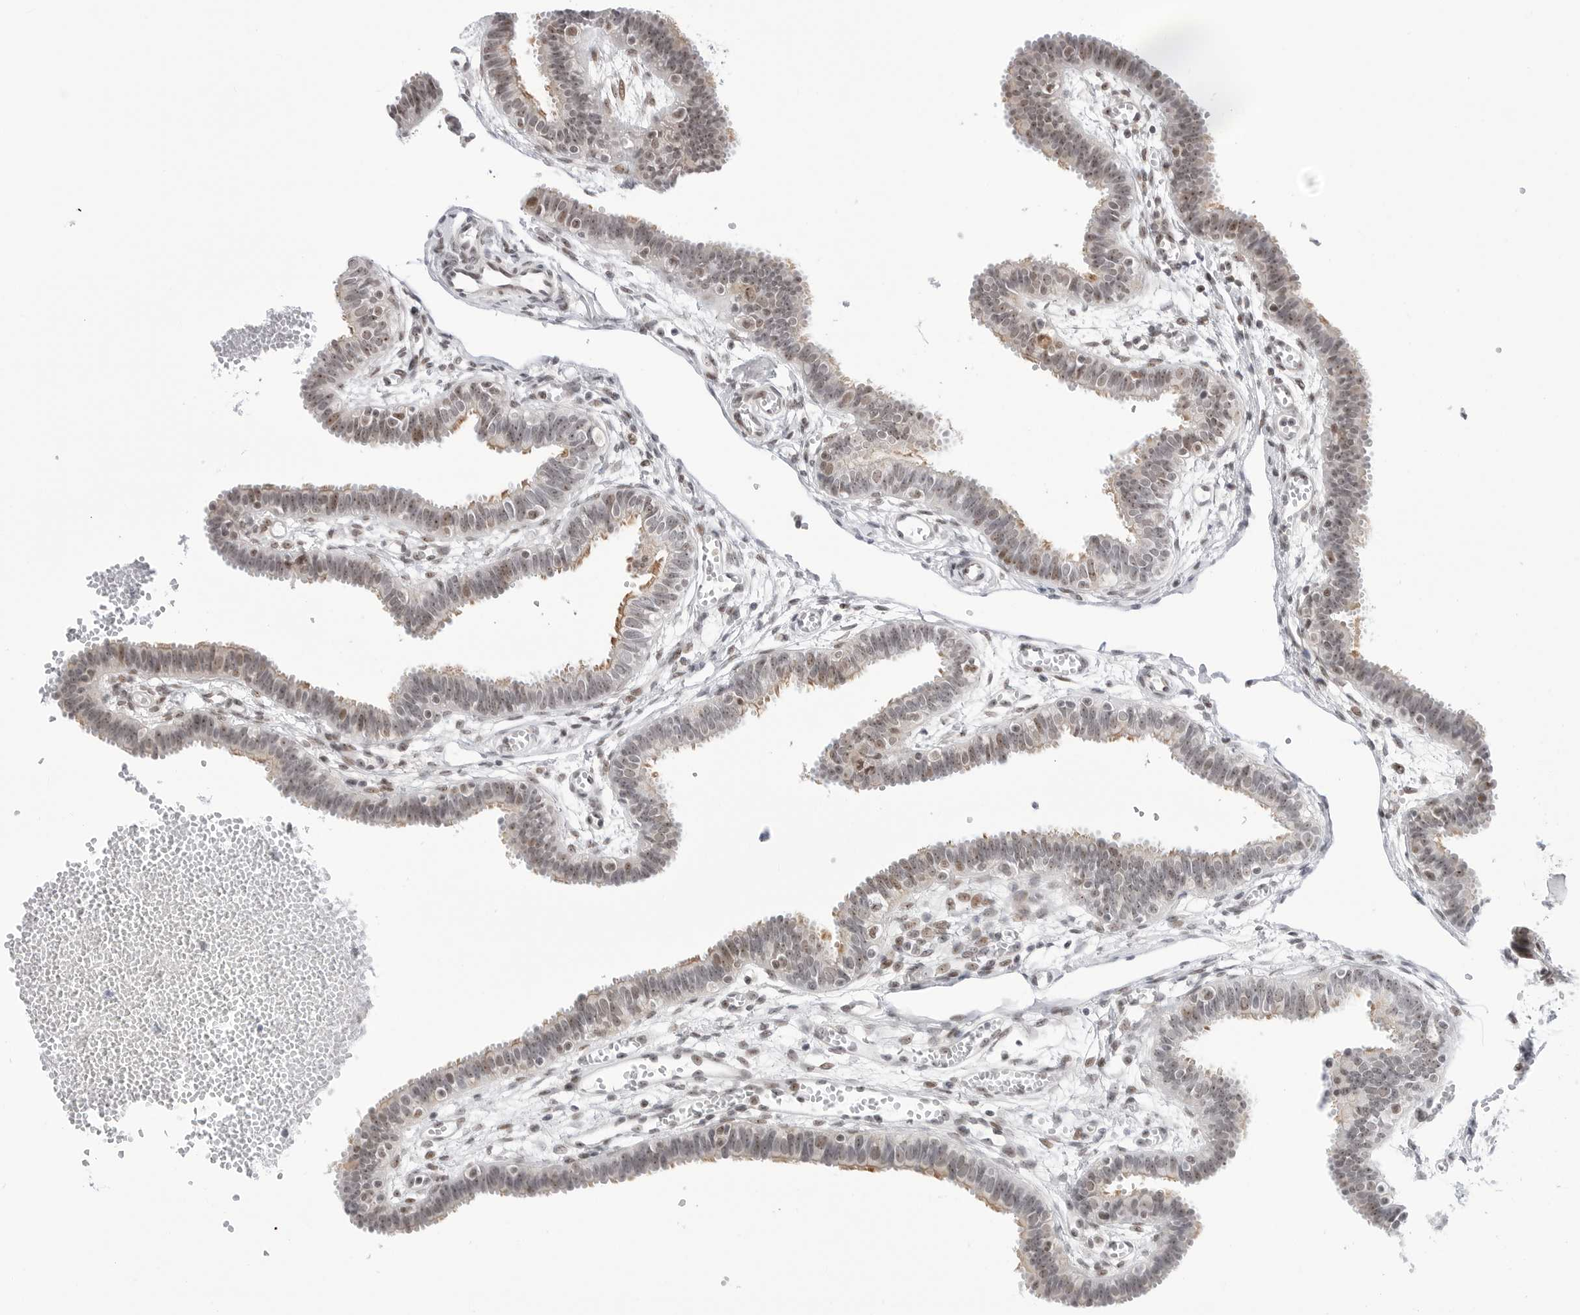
{"staining": {"intensity": "weak", "quantity": "25%-75%", "location": "cytoplasmic/membranous,nuclear"}, "tissue": "fallopian tube", "cell_type": "Glandular cells", "image_type": "normal", "snomed": [{"axis": "morphology", "description": "Normal tissue, NOS"}, {"axis": "topography", "description": "Fallopian tube"}, {"axis": "topography", "description": "Placenta"}], "caption": "This is an image of IHC staining of normal fallopian tube, which shows weak staining in the cytoplasmic/membranous,nuclear of glandular cells.", "gene": "C1orf162", "patient": {"sex": "female", "age": 32}}